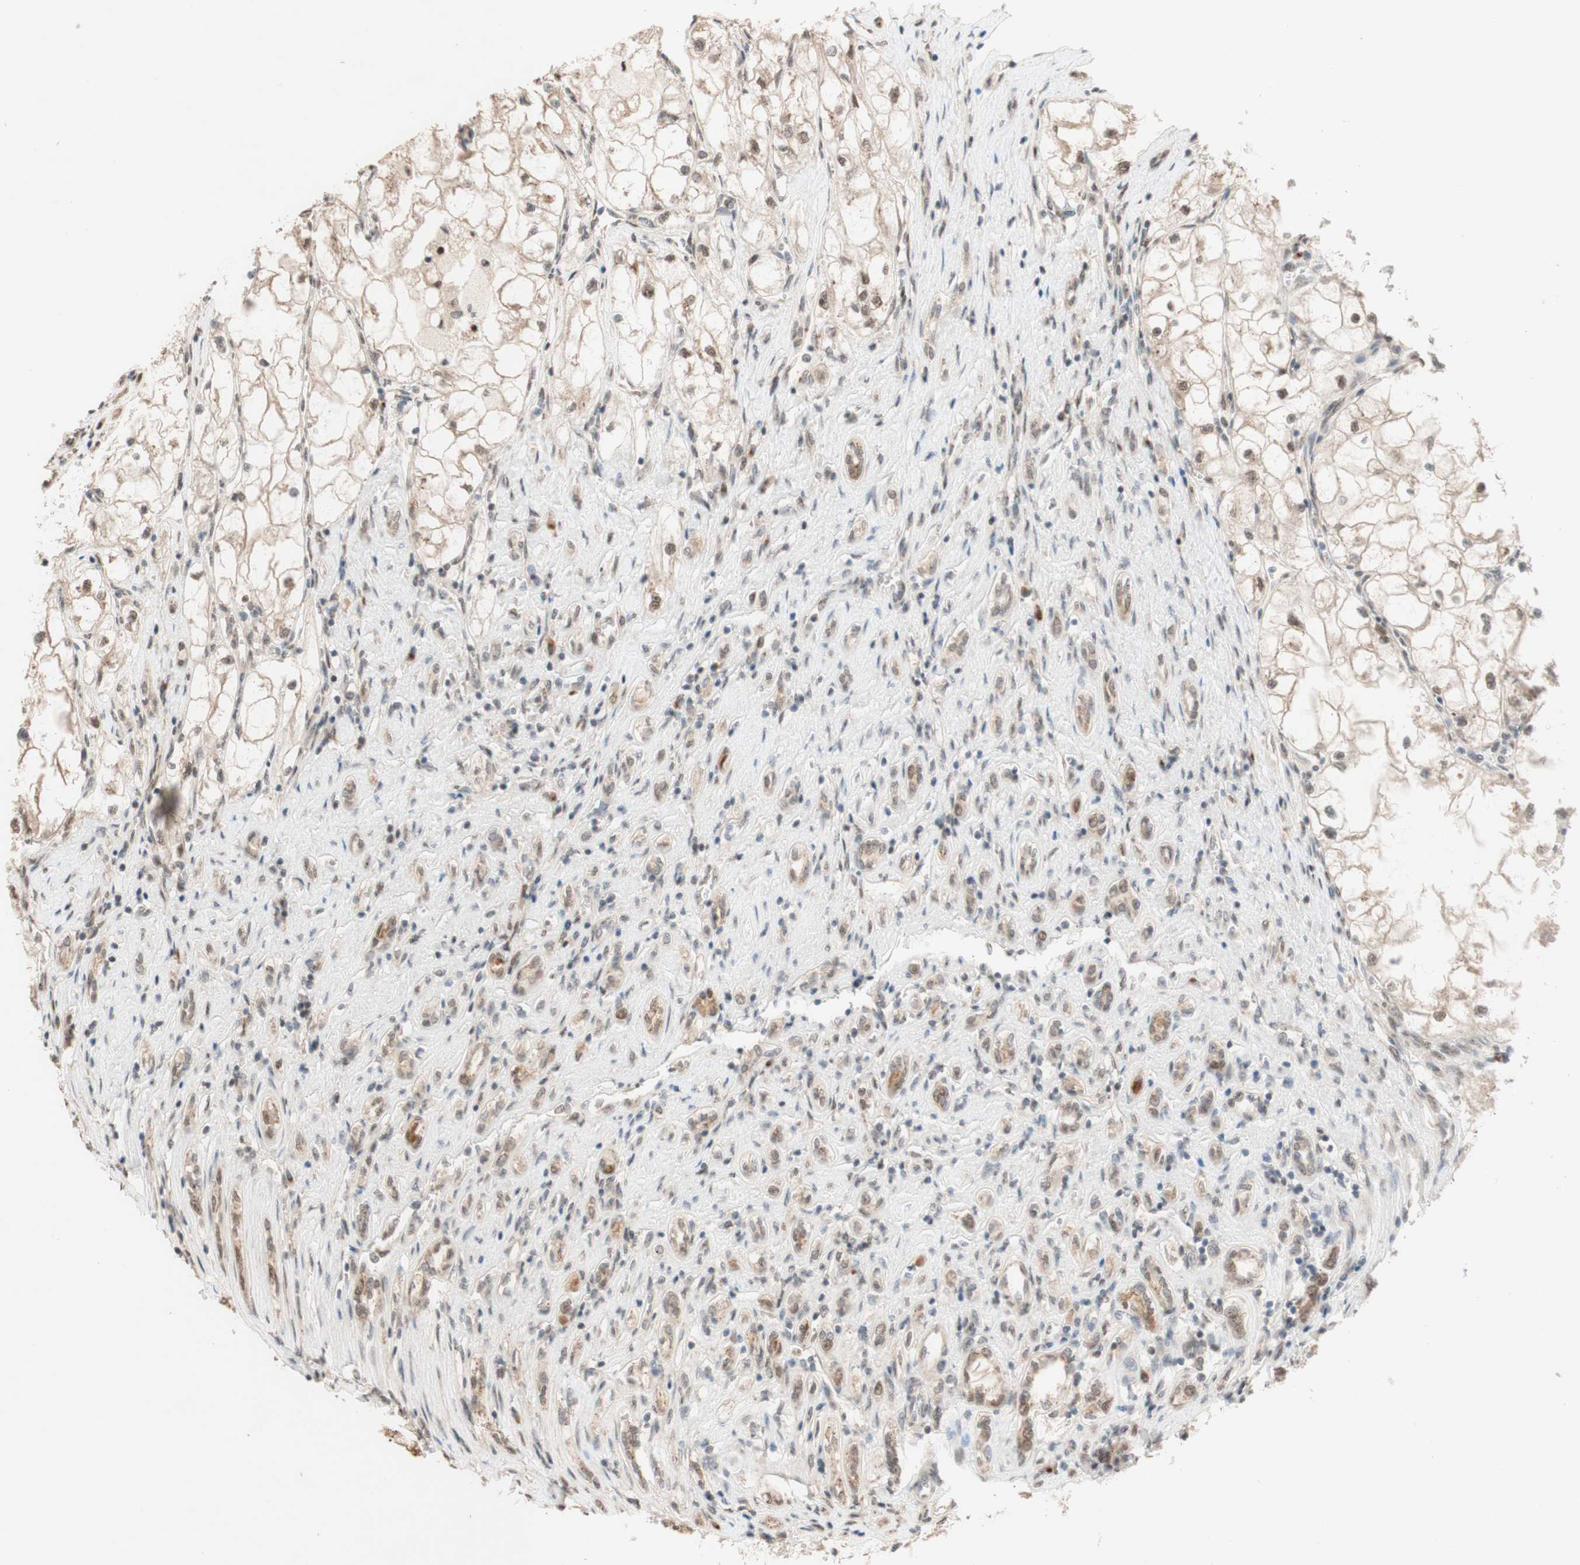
{"staining": {"intensity": "weak", "quantity": "<25%", "location": "nuclear"}, "tissue": "renal cancer", "cell_type": "Tumor cells", "image_type": "cancer", "snomed": [{"axis": "morphology", "description": "Adenocarcinoma, NOS"}, {"axis": "topography", "description": "Kidney"}], "caption": "Immunohistochemistry histopathology image of neoplastic tissue: adenocarcinoma (renal) stained with DAB (3,3'-diaminobenzidine) shows no significant protein positivity in tumor cells. (Stains: DAB immunohistochemistry with hematoxylin counter stain, Microscopy: brightfield microscopy at high magnification).", "gene": "CCNC", "patient": {"sex": "female", "age": 70}}